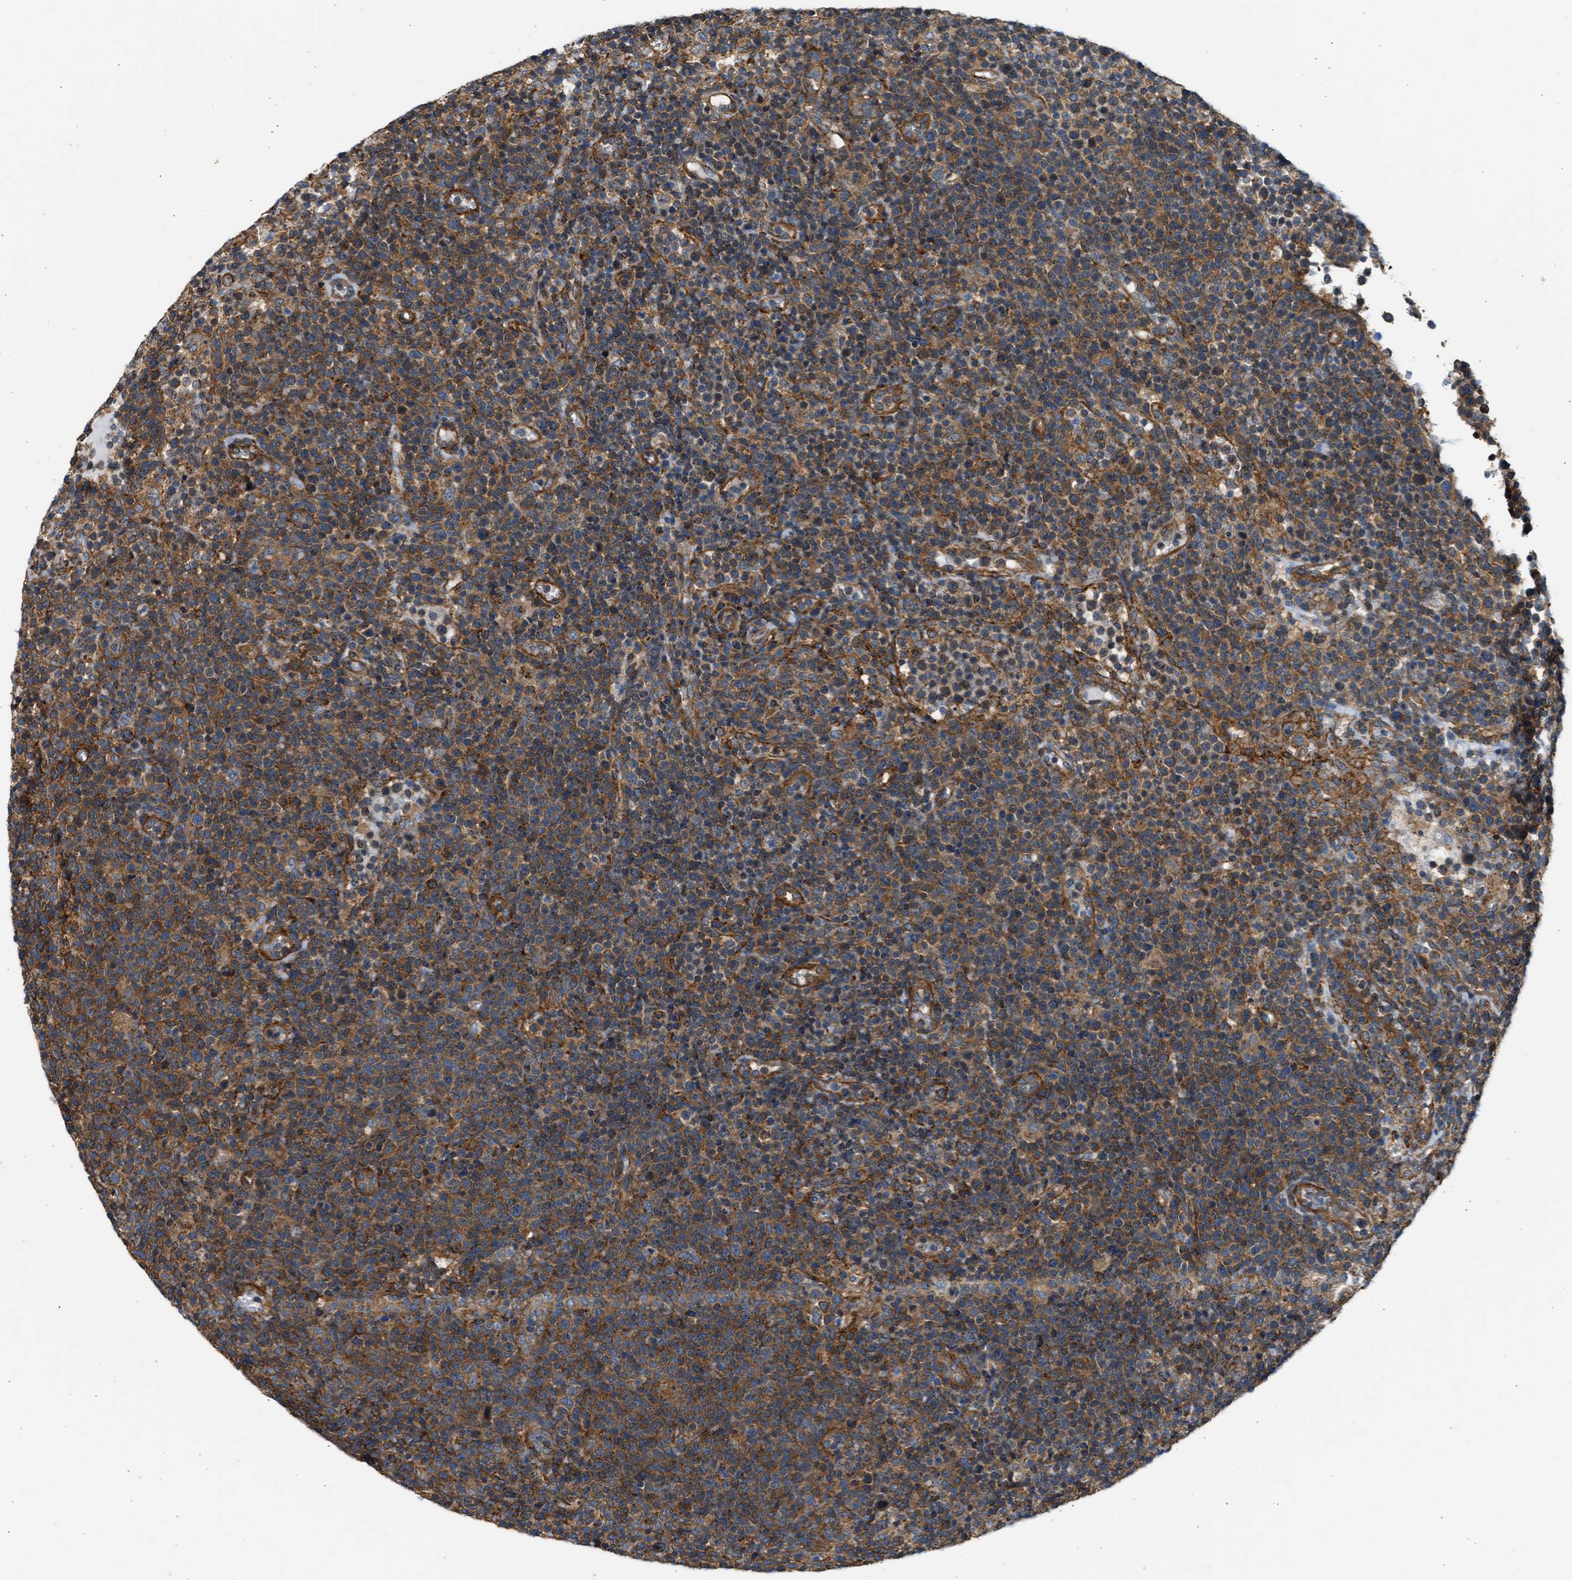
{"staining": {"intensity": "moderate", "quantity": ">75%", "location": "cytoplasmic/membranous"}, "tissue": "lymphoma", "cell_type": "Tumor cells", "image_type": "cancer", "snomed": [{"axis": "morphology", "description": "Malignant lymphoma, non-Hodgkin's type, High grade"}, {"axis": "topography", "description": "Lymph node"}], "caption": "Lymphoma stained for a protein demonstrates moderate cytoplasmic/membranous positivity in tumor cells.", "gene": "SEPTIN2", "patient": {"sex": "male", "age": 61}}